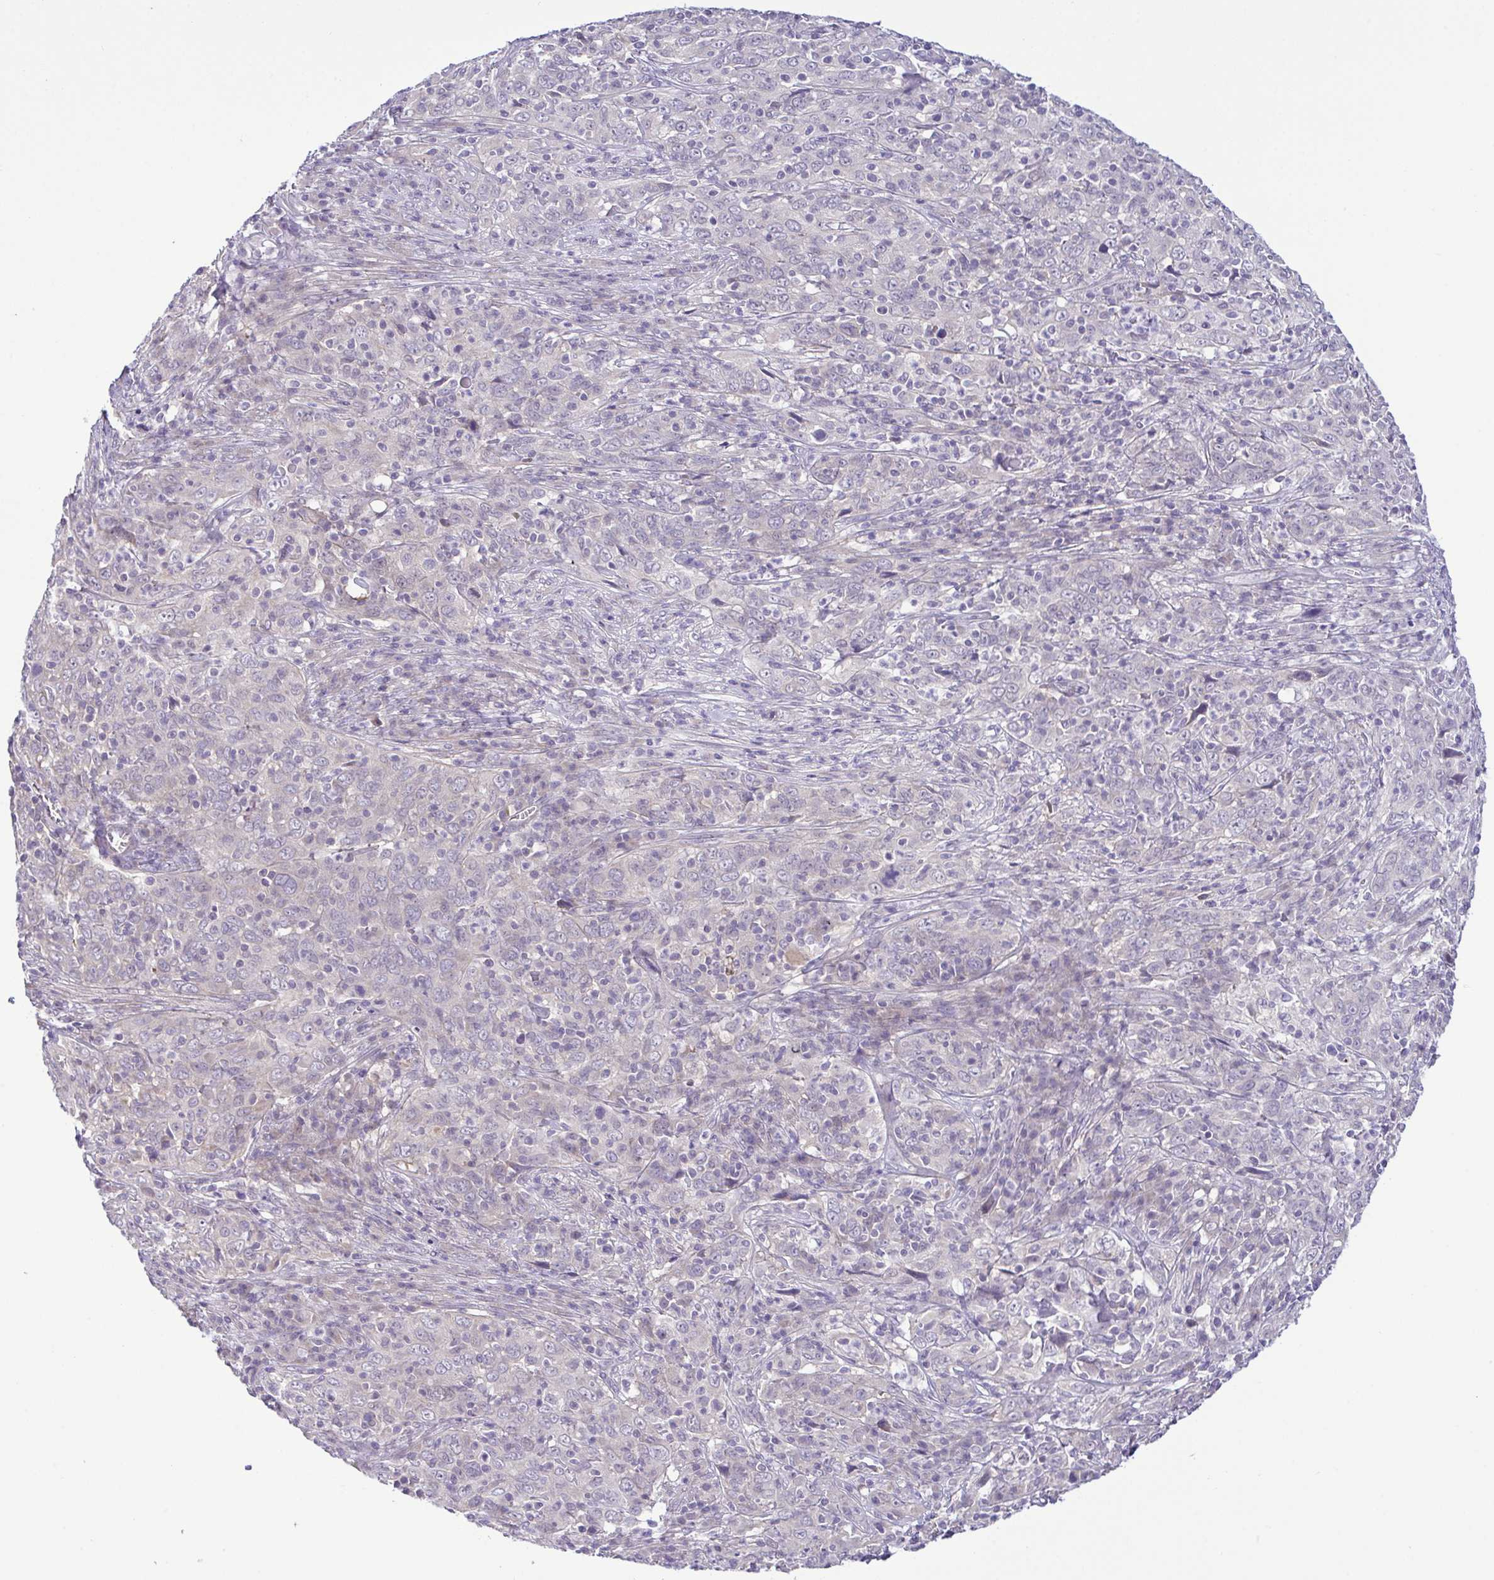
{"staining": {"intensity": "negative", "quantity": "none", "location": "none"}, "tissue": "cervical cancer", "cell_type": "Tumor cells", "image_type": "cancer", "snomed": [{"axis": "morphology", "description": "Squamous cell carcinoma, NOS"}, {"axis": "topography", "description": "Cervix"}], "caption": "Immunohistochemical staining of cervical cancer (squamous cell carcinoma) displays no significant staining in tumor cells.", "gene": "SYNPO2L", "patient": {"sex": "female", "age": 46}}